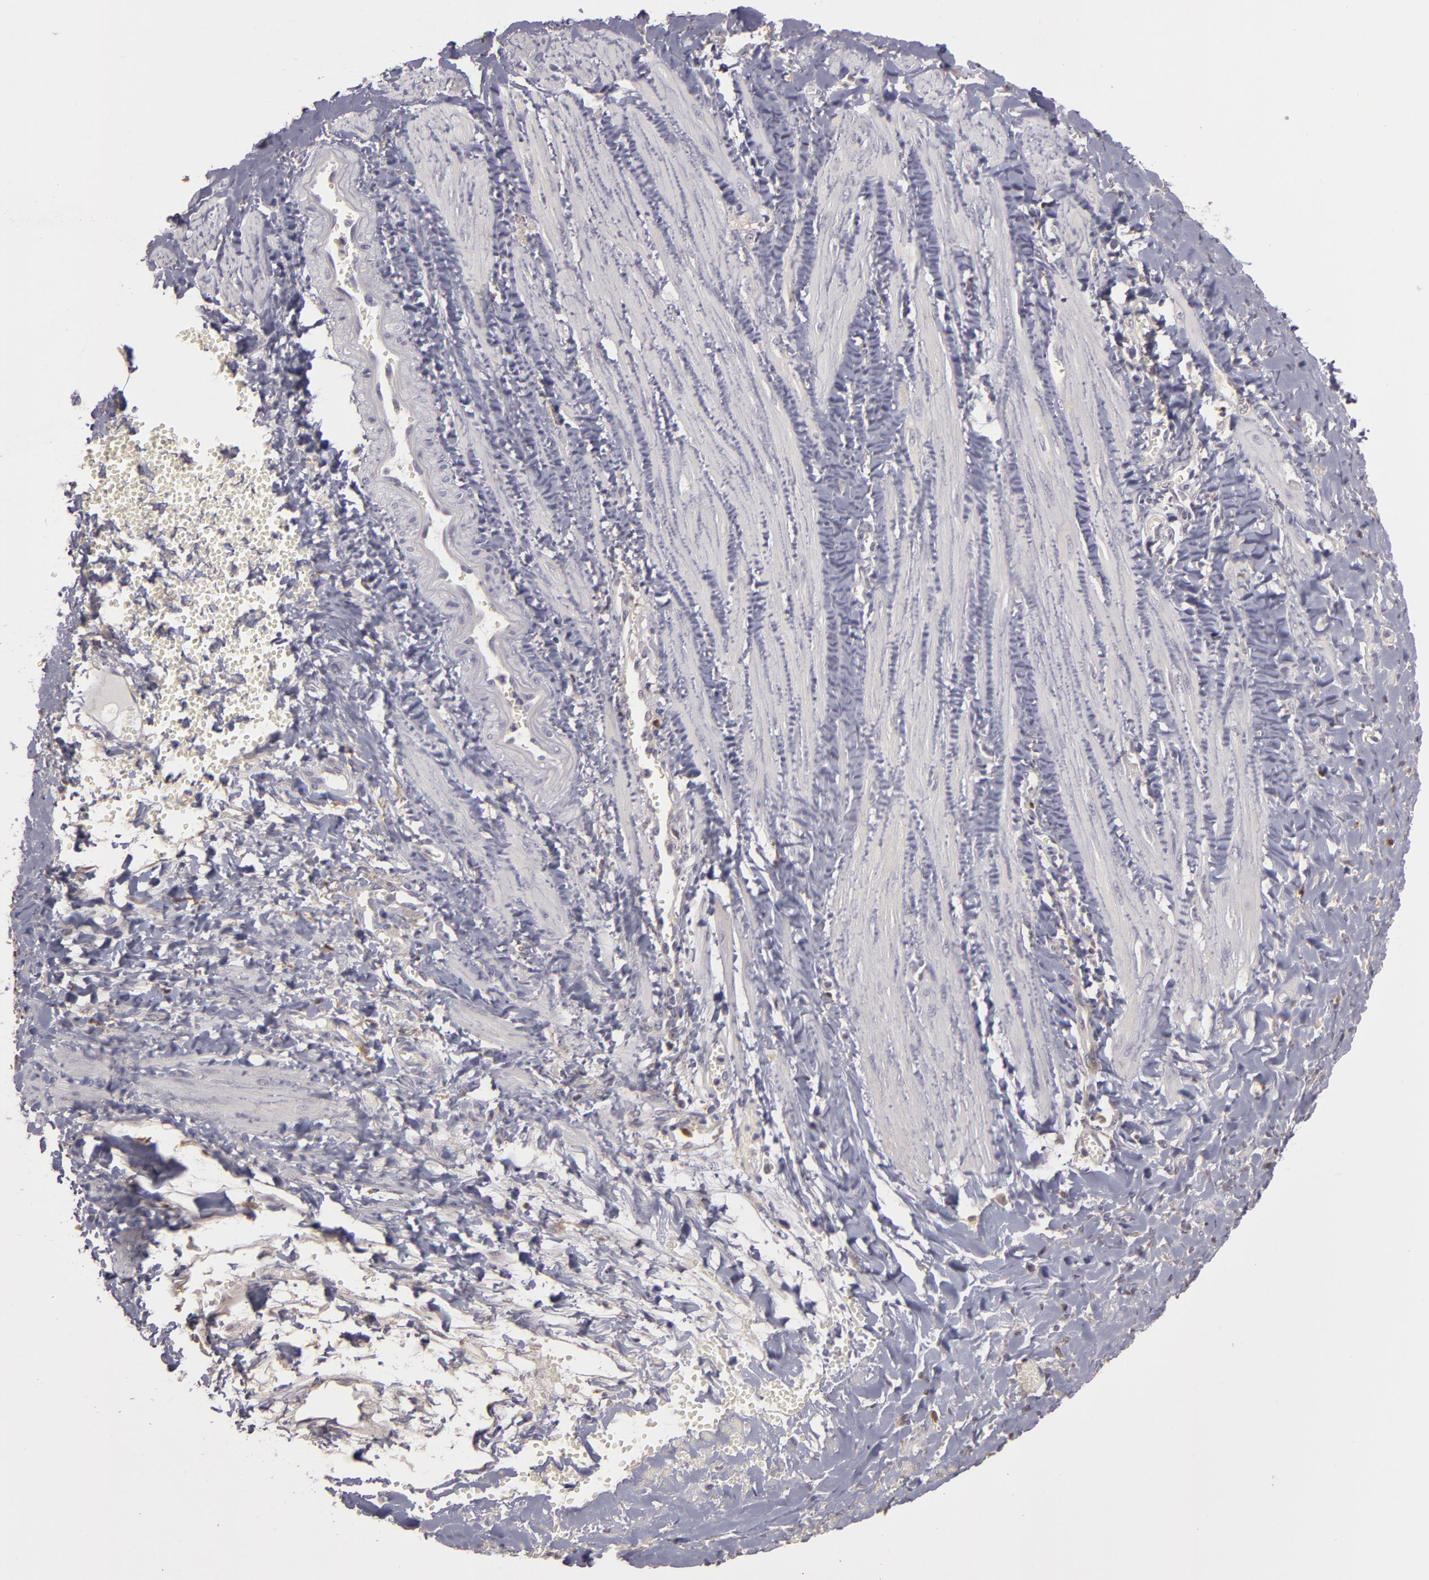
{"staining": {"intensity": "negative", "quantity": "none", "location": "none"}, "tissue": "smooth muscle", "cell_type": "Smooth muscle cells", "image_type": "normal", "snomed": [{"axis": "morphology", "description": "Normal tissue, NOS"}, {"axis": "topography", "description": "Uterus"}], "caption": "The image displays no significant expression in smooth muscle cells of smooth muscle.", "gene": "GNPDA1", "patient": {"sex": "female", "age": 56}}